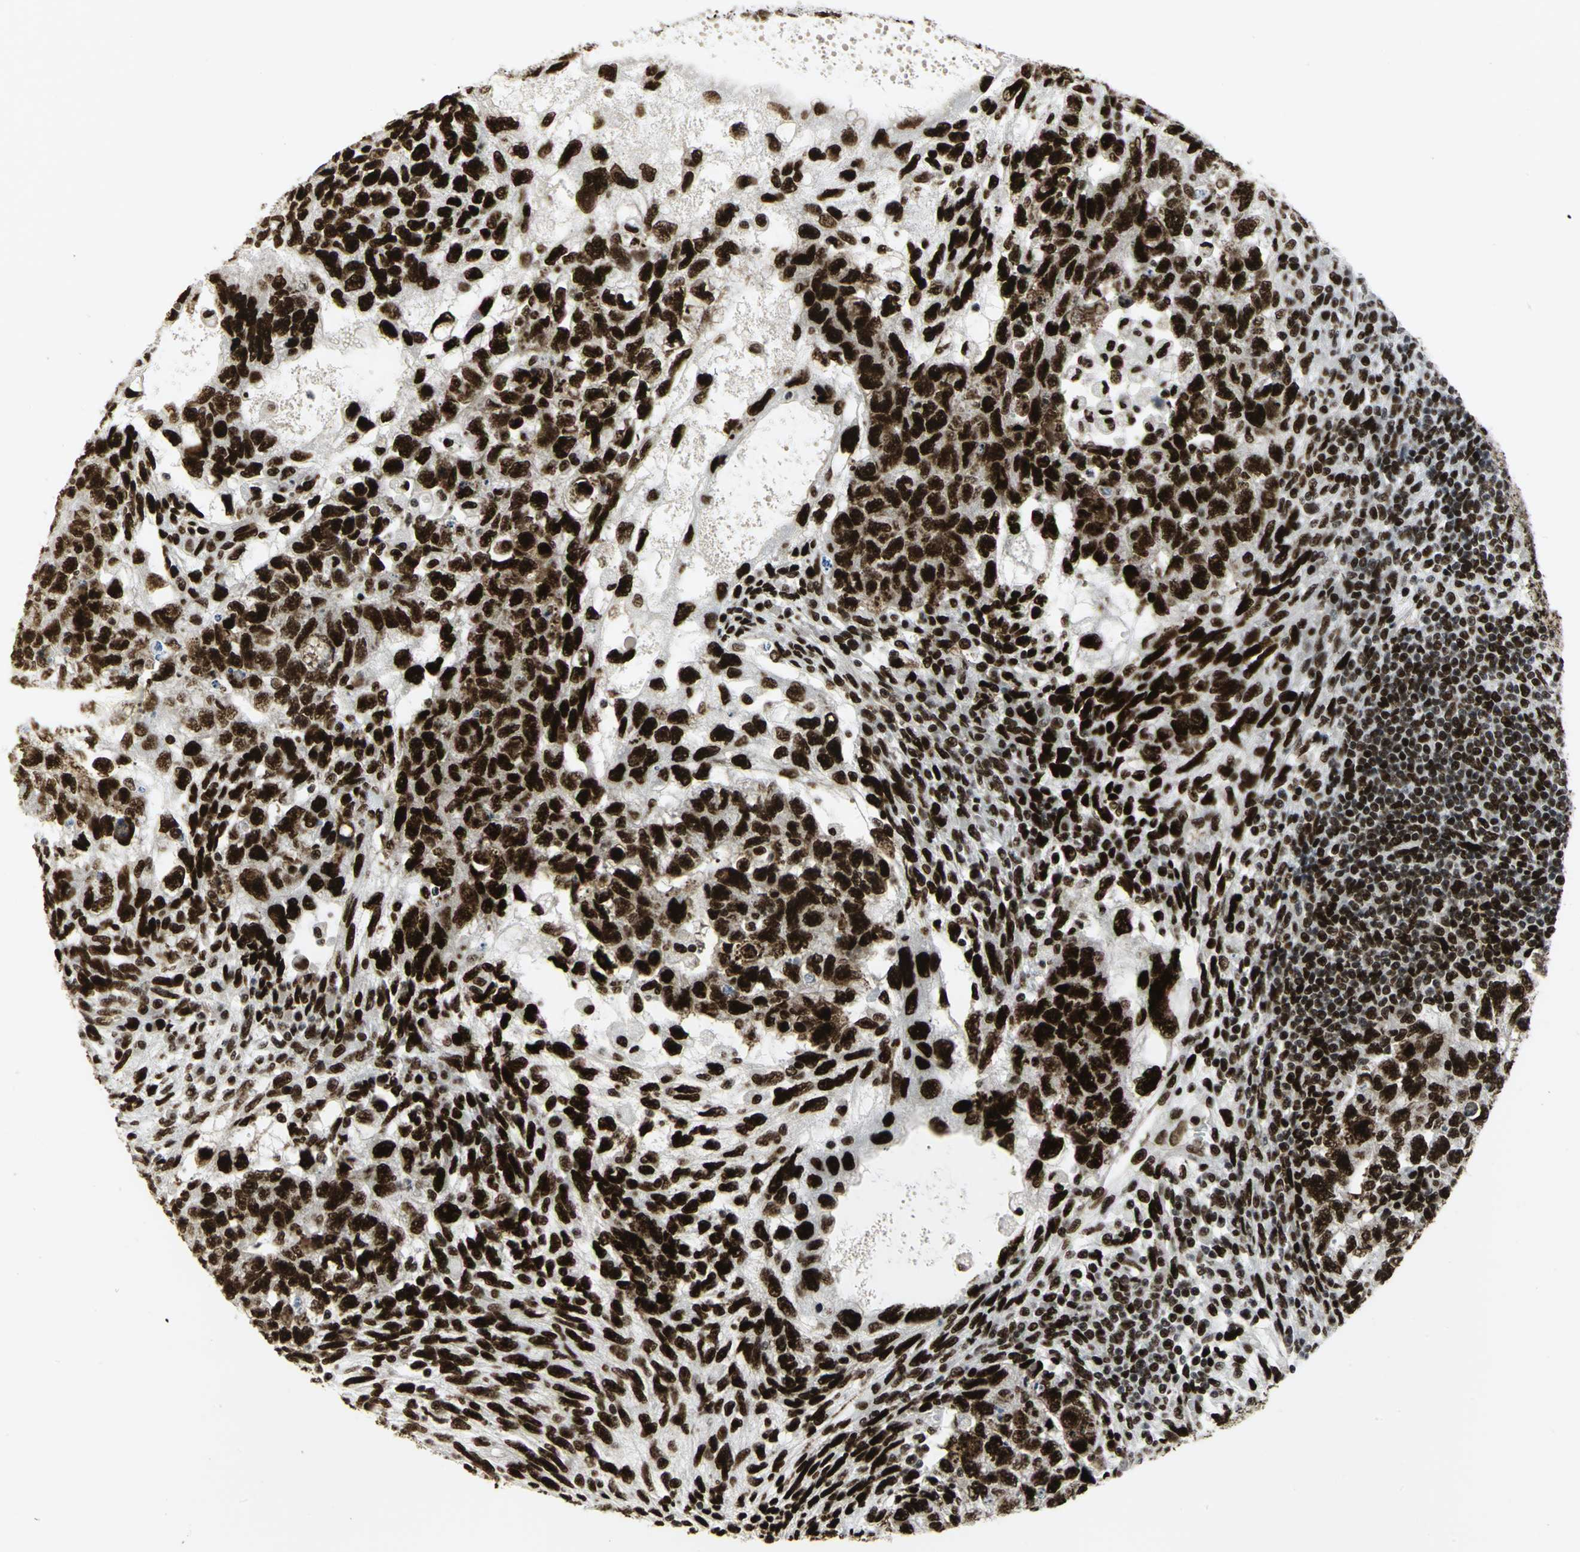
{"staining": {"intensity": "strong", "quantity": ">75%", "location": "nuclear"}, "tissue": "testis cancer", "cell_type": "Tumor cells", "image_type": "cancer", "snomed": [{"axis": "morphology", "description": "Normal tissue, NOS"}, {"axis": "morphology", "description": "Carcinoma, Embryonal, NOS"}, {"axis": "topography", "description": "Testis"}], "caption": "The image shows a brown stain indicating the presence of a protein in the nuclear of tumor cells in testis cancer (embryonal carcinoma). Ihc stains the protein in brown and the nuclei are stained blue.", "gene": "SMARCA4", "patient": {"sex": "male", "age": 36}}